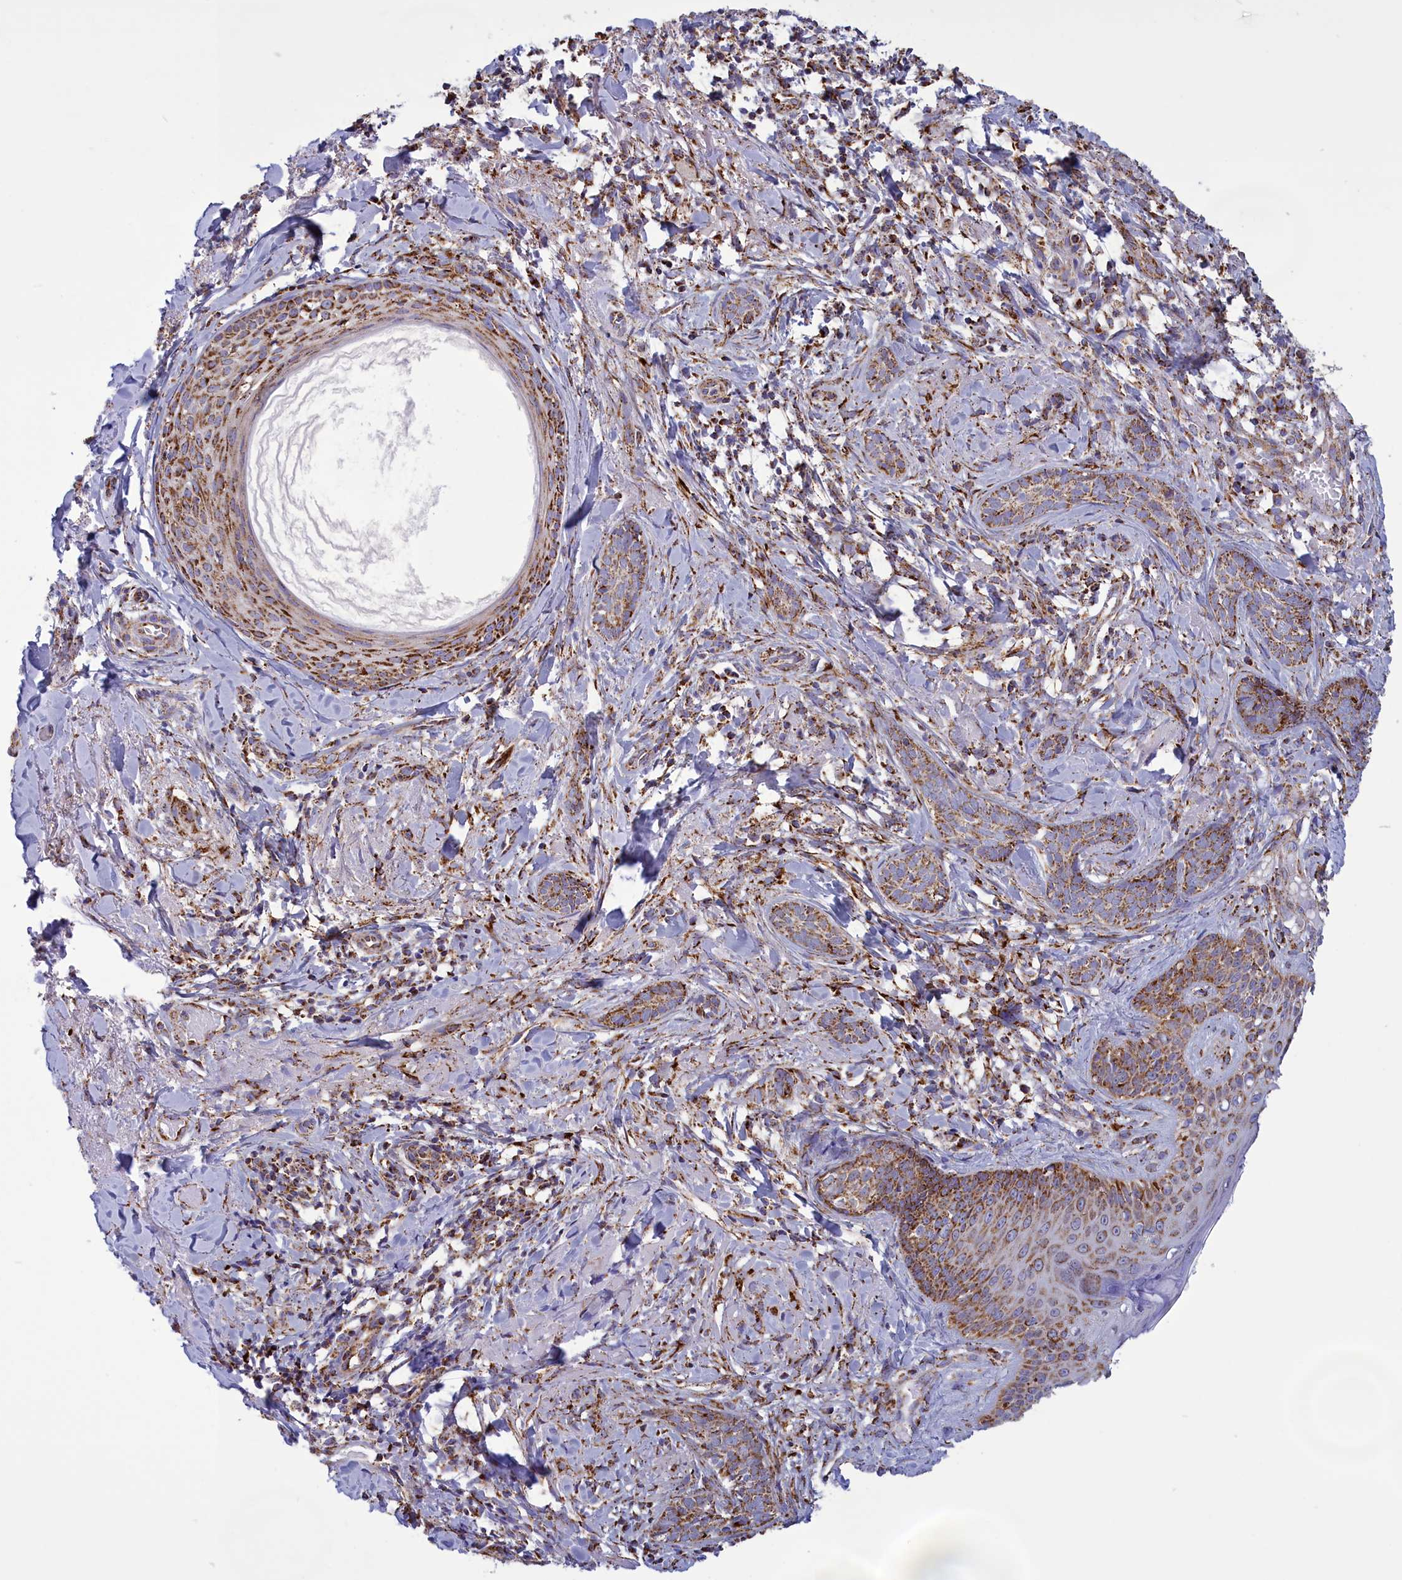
{"staining": {"intensity": "moderate", "quantity": ">75%", "location": "cytoplasmic/membranous"}, "tissue": "skin cancer", "cell_type": "Tumor cells", "image_type": "cancer", "snomed": [{"axis": "morphology", "description": "Basal cell carcinoma"}, {"axis": "topography", "description": "Skin"}], "caption": "Immunohistochemistry (DAB) staining of human skin basal cell carcinoma shows moderate cytoplasmic/membranous protein positivity in about >75% of tumor cells.", "gene": "ISOC2", "patient": {"sex": "female", "age": 76}}